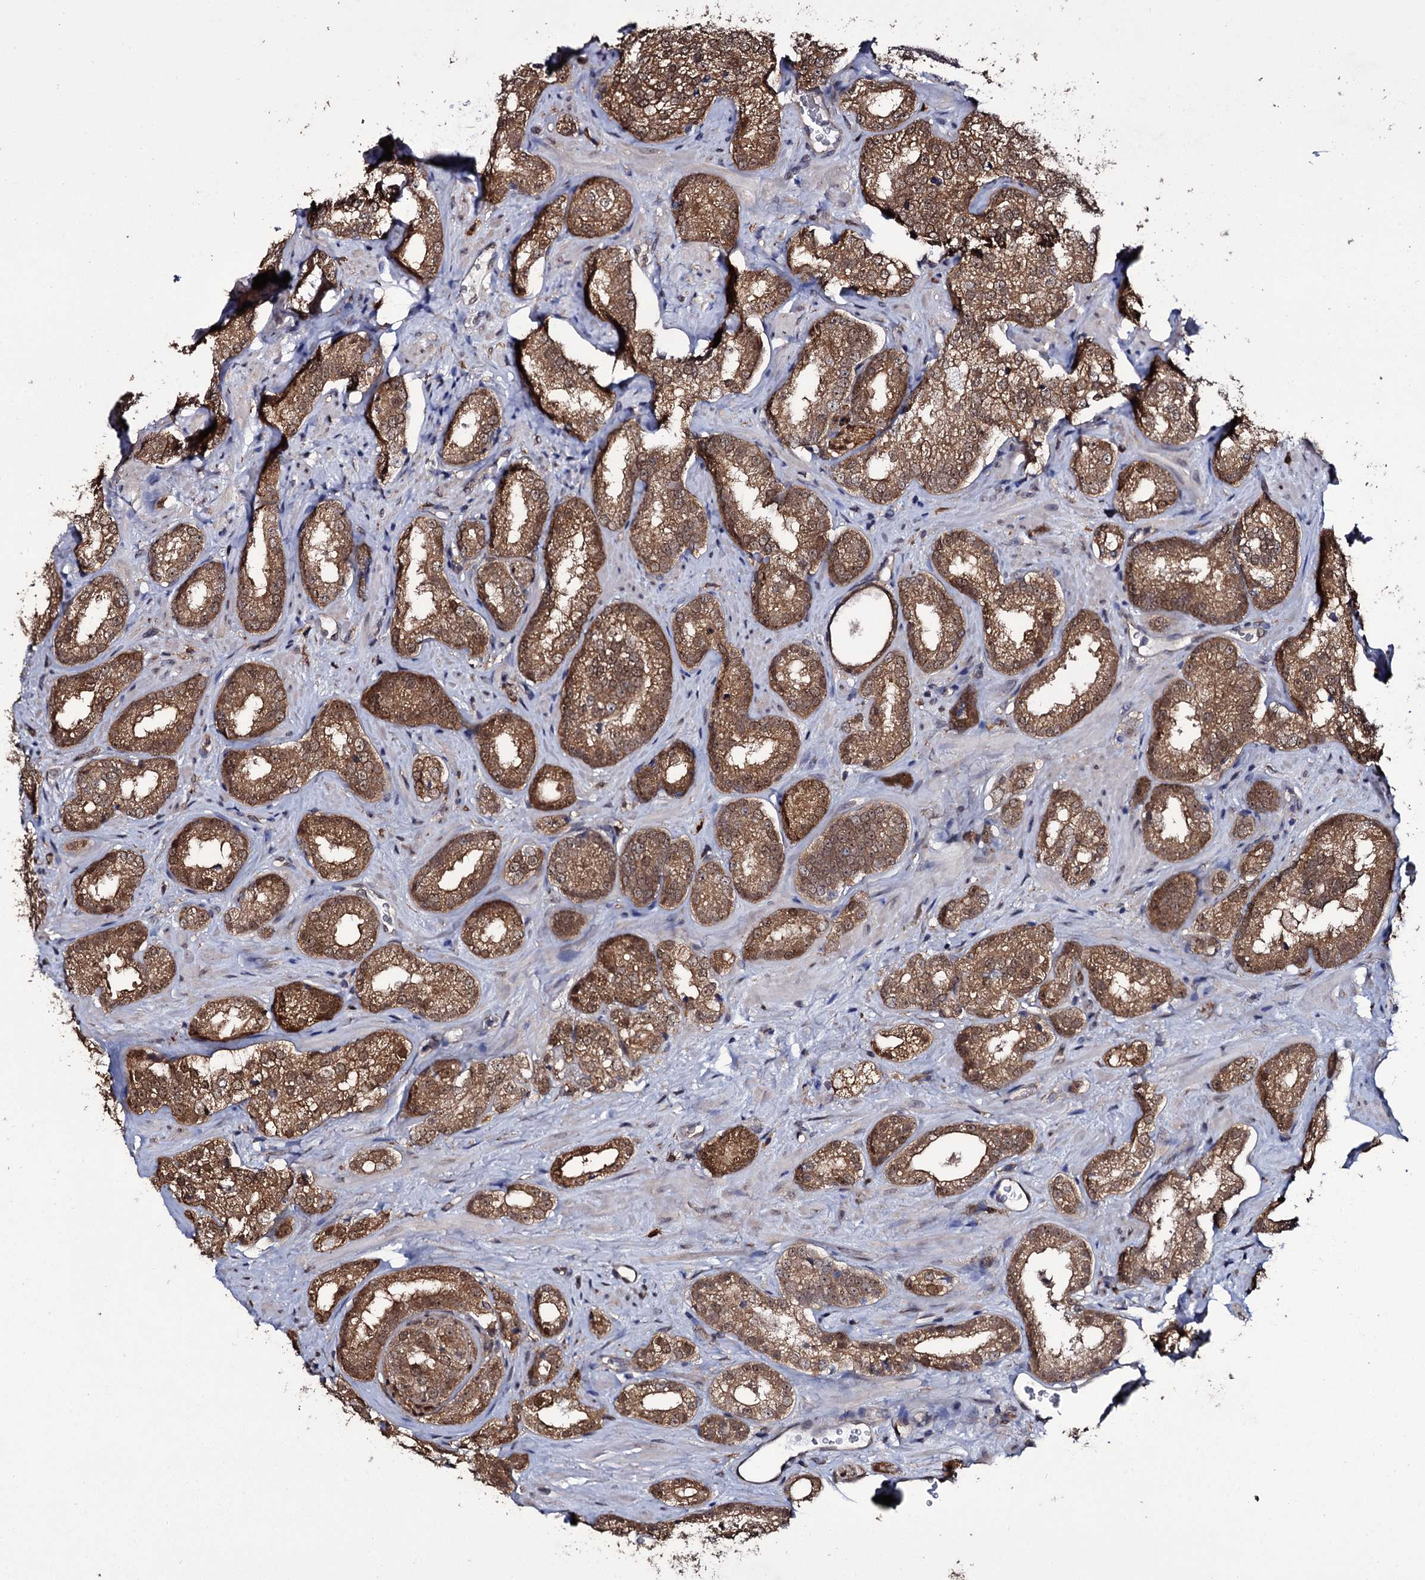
{"staining": {"intensity": "moderate", "quantity": ">75%", "location": "cytoplasmic/membranous"}, "tissue": "prostate cancer", "cell_type": "Tumor cells", "image_type": "cancer", "snomed": [{"axis": "morphology", "description": "Normal tissue, NOS"}, {"axis": "morphology", "description": "Adenocarcinoma, High grade"}, {"axis": "topography", "description": "Prostate"}], "caption": "Prostate adenocarcinoma (high-grade) stained with DAB IHC displays medium levels of moderate cytoplasmic/membranous positivity in about >75% of tumor cells. Nuclei are stained in blue.", "gene": "CRYL1", "patient": {"sex": "male", "age": 83}}